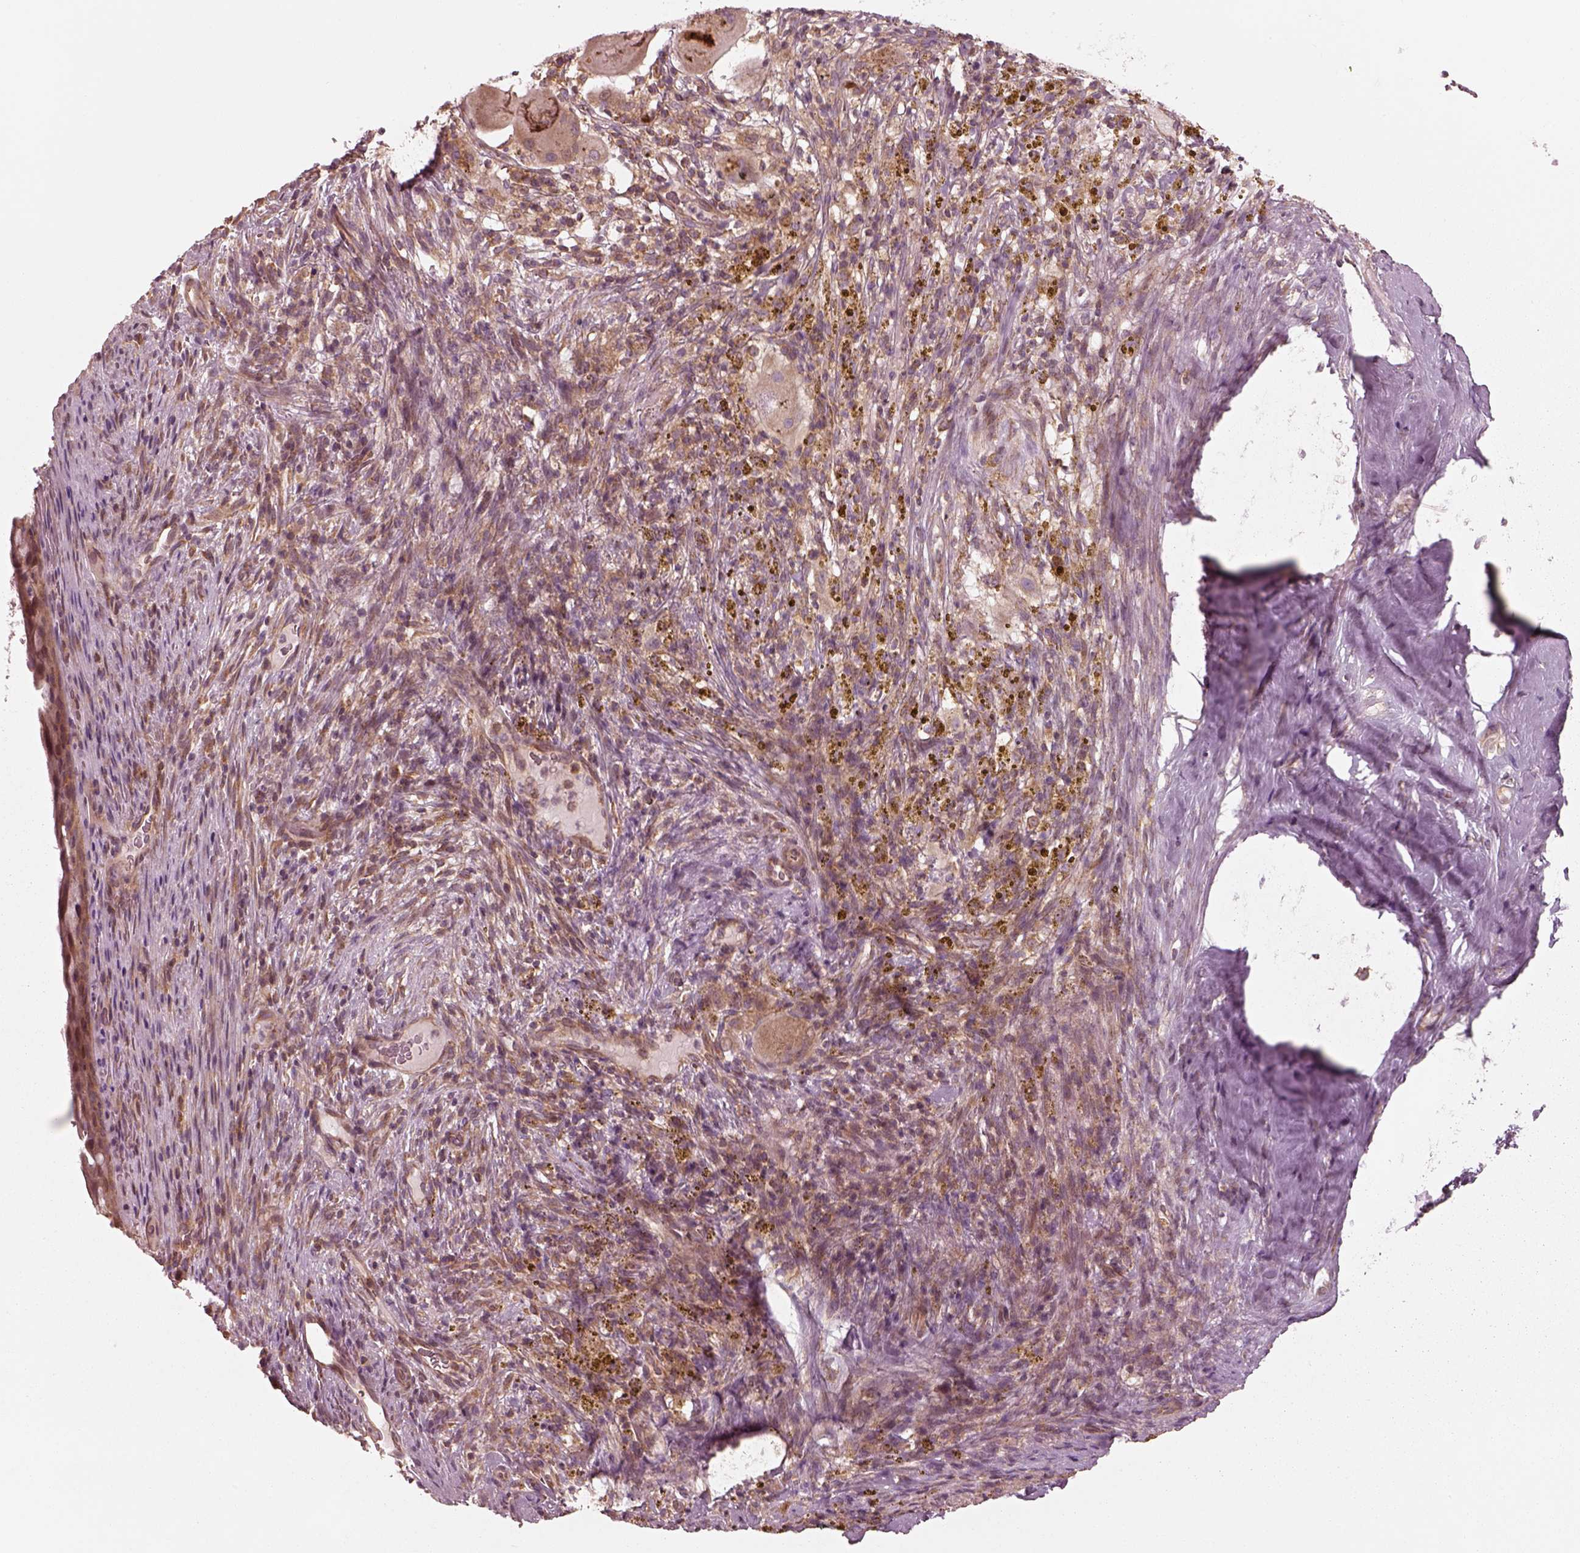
{"staining": {"intensity": "moderate", "quantity": ">75%", "location": "cytoplasmic/membranous"}, "tissue": "cervical cancer", "cell_type": "Tumor cells", "image_type": "cancer", "snomed": [{"axis": "morphology", "description": "Squamous cell carcinoma, NOS"}, {"axis": "topography", "description": "Cervix"}], "caption": "Immunohistochemistry (DAB) staining of squamous cell carcinoma (cervical) shows moderate cytoplasmic/membranous protein positivity in about >75% of tumor cells.", "gene": "CNOT2", "patient": {"sex": "female", "age": 51}}